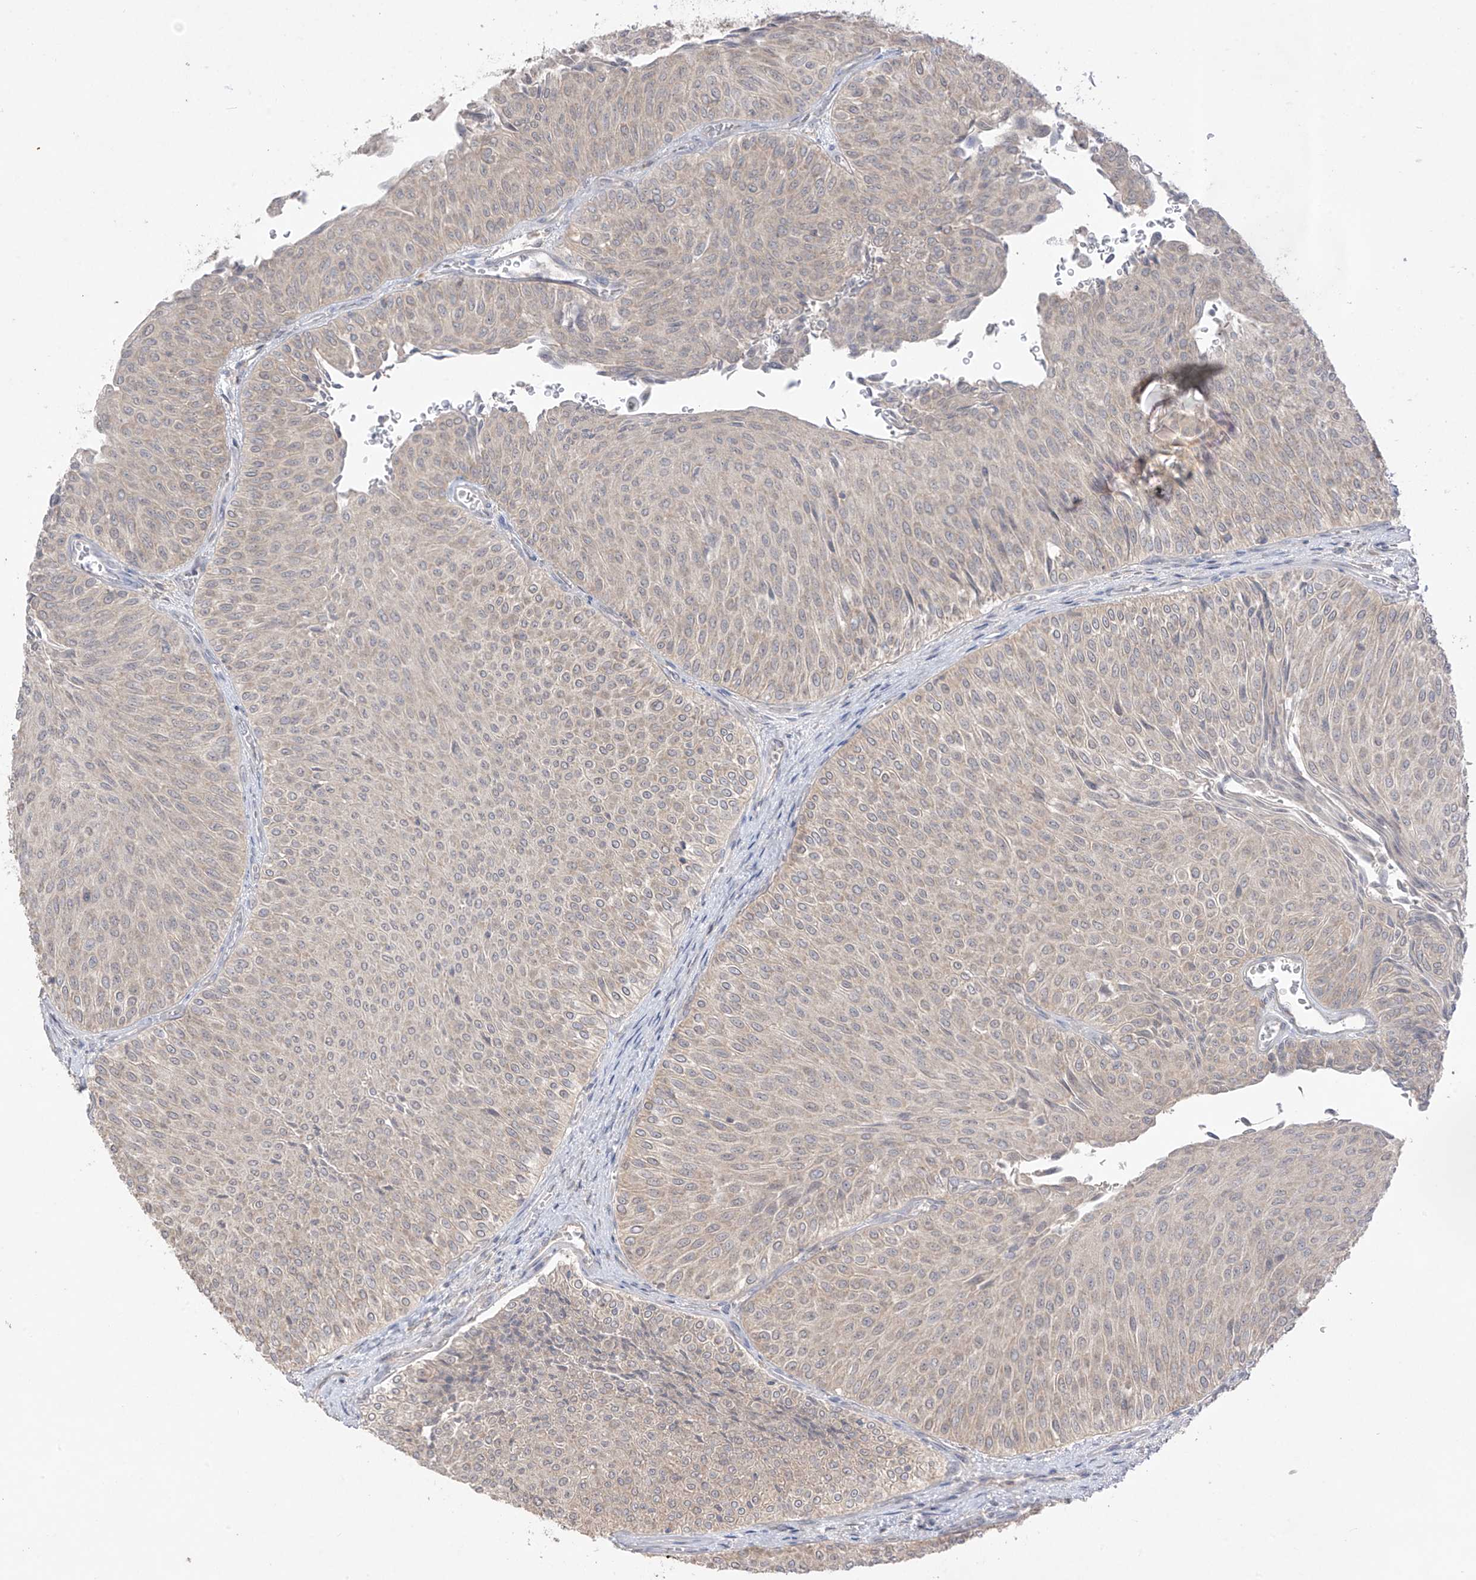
{"staining": {"intensity": "weak", "quantity": "25%-75%", "location": "cytoplasmic/membranous"}, "tissue": "urothelial cancer", "cell_type": "Tumor cells", "image_type": "cancer", "snomed": [{"axis": "morphology", "description": "Urothelial carcinoma, Low grade"}, {"axis": "topography", "description": "Urinary bladder"}], "caption": "Protein positivity by immunohistochemistry (IHC) exhibits weak cytoplasmic/membranous staining in approximately 25%-75% of tumor cells in low-grade urothelial carcinoma. (DAB (3,3'-diaminobenzidine) IHC, brown staining for protein, blue staining for nuclei).", "gene": "ANGEL2", "patient": {"sex": "male", "age": 78}}